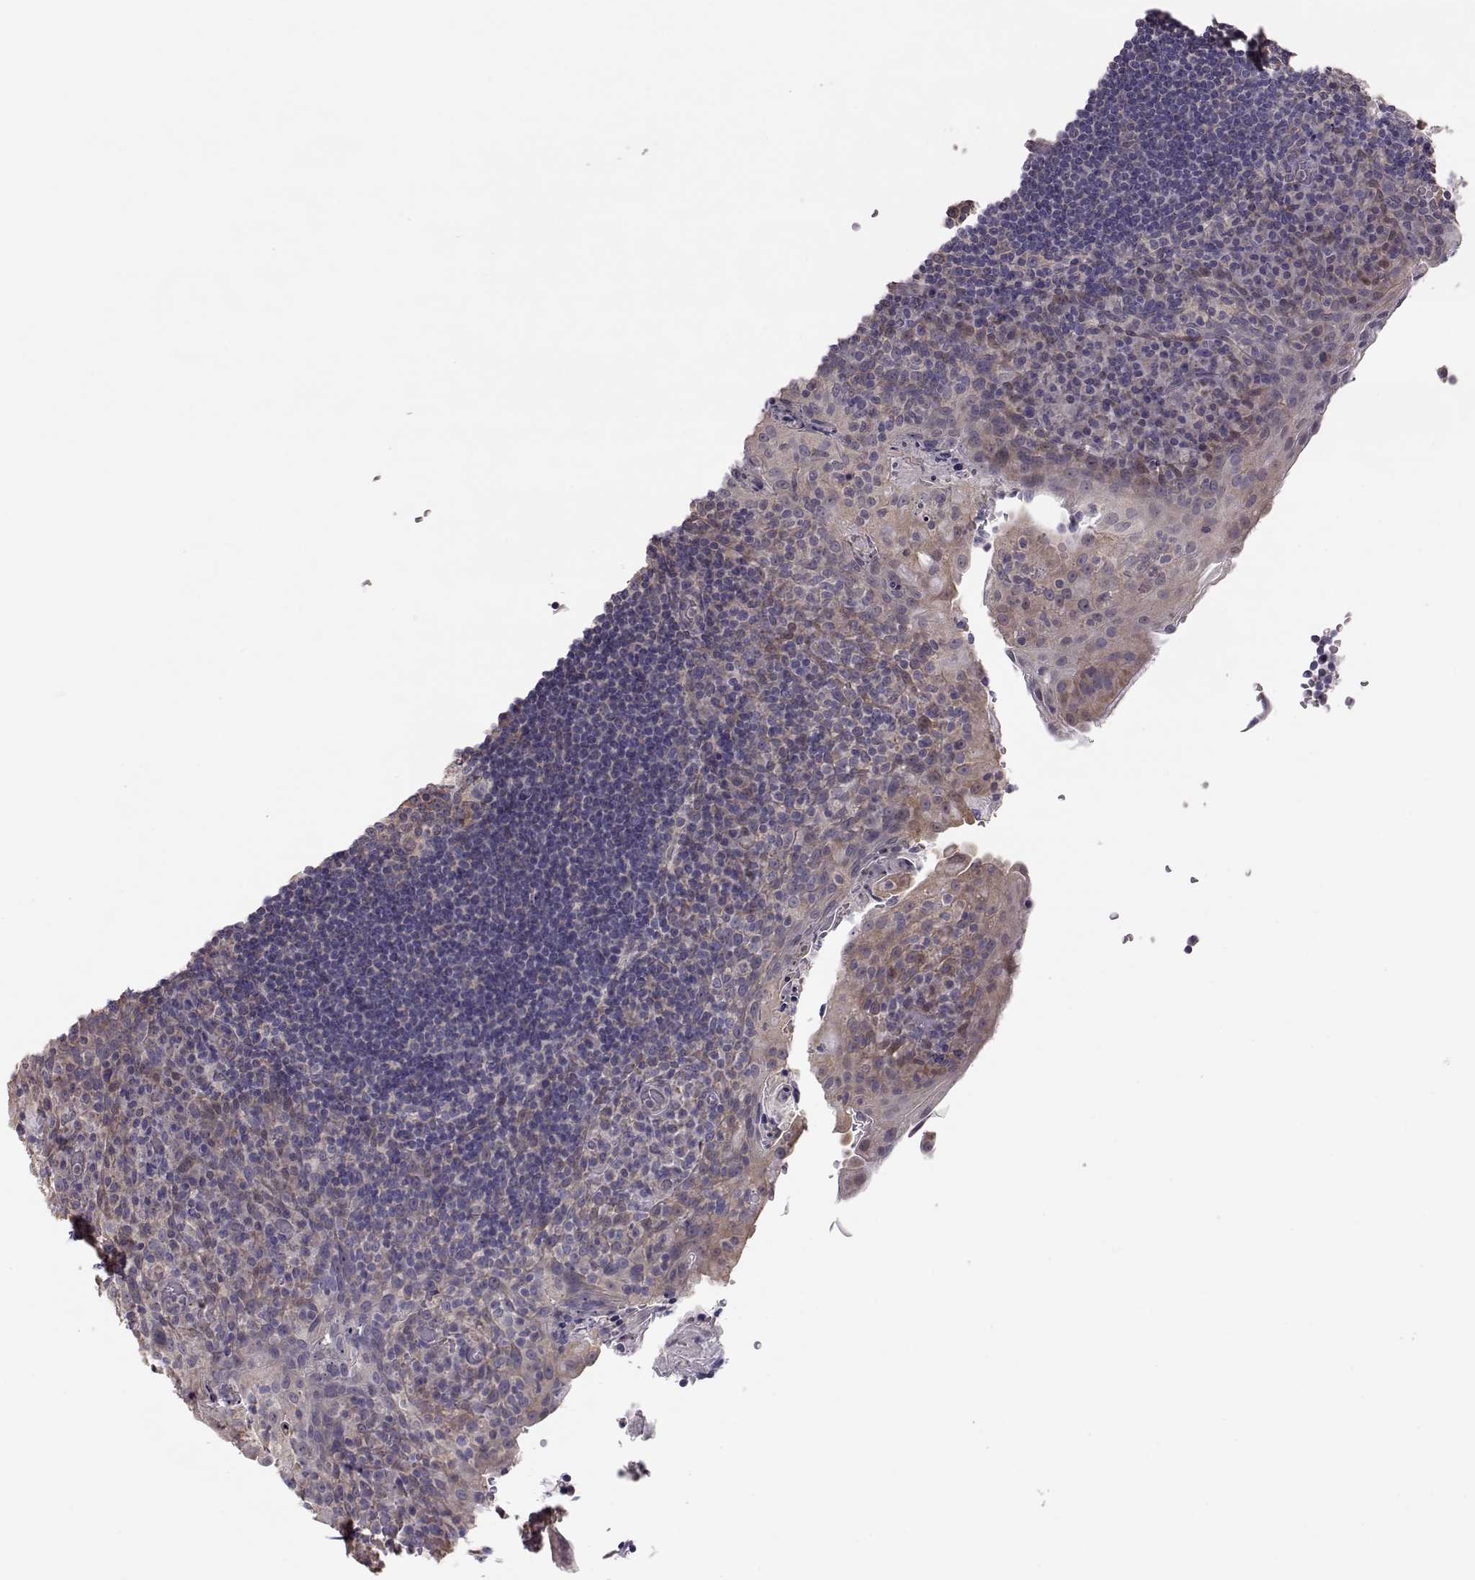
{"staining": {"intensity": "negative", "quantity": "none", "location": "none"}, "tissue": "tonsil", "cell_type": "Germinal center cells", "image_type": "normal", "snomed": [{"axis": "morphology", "description": "Normal tissue, NOS"}, {"axis": "topography", "description": "Tonsil"}], "caption": "DAB immunohistochemical staining of normal human tonsil shows no significant positivity in germinal center cells.", "gene": "NCAM2", "patient": {"sex": "male", "age": 17}}